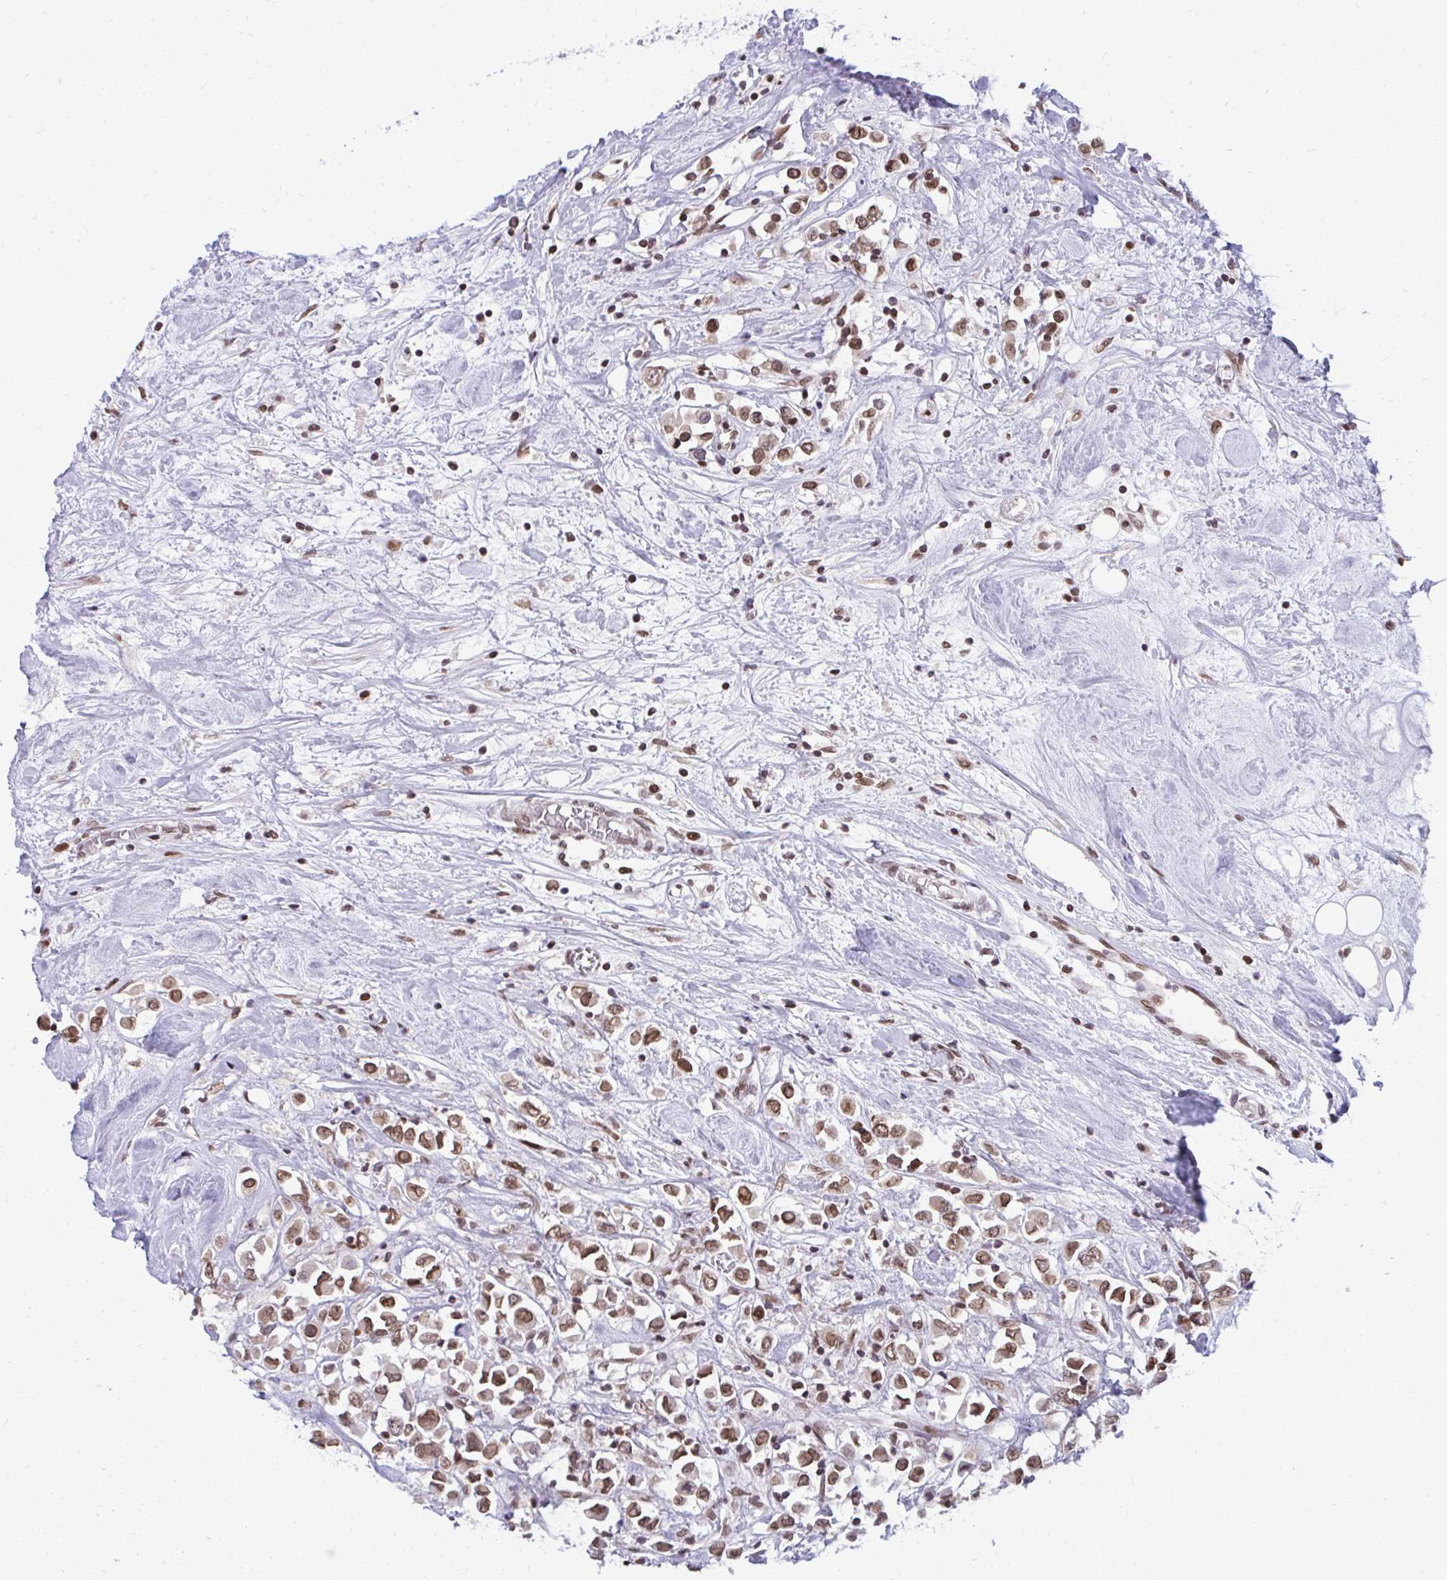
{"staining": {"intensity": "moderate", "quantity": ">75%", "location": "nuclear"}, "tissue": "breast cancer", "cell_type": "Tumor cells", "image_type": "cancer", "snomed": [{"axis": "morphology", "description": "Duct carcinoma"}, {"axis": "topography", "description": "Breast"}], "caption": "Immunohistochemical staining of infiltrating ductal carcinoma (breast) shows medium levels of moderate nuclear protein staining in about >75% of tumor cells. Using DAB (brown) and hematoxylin (blue) stains, captured at high magnification using brightfield microscopy.", "gene": "JPT1", "patient": {"sex": "female", "age": 61}}